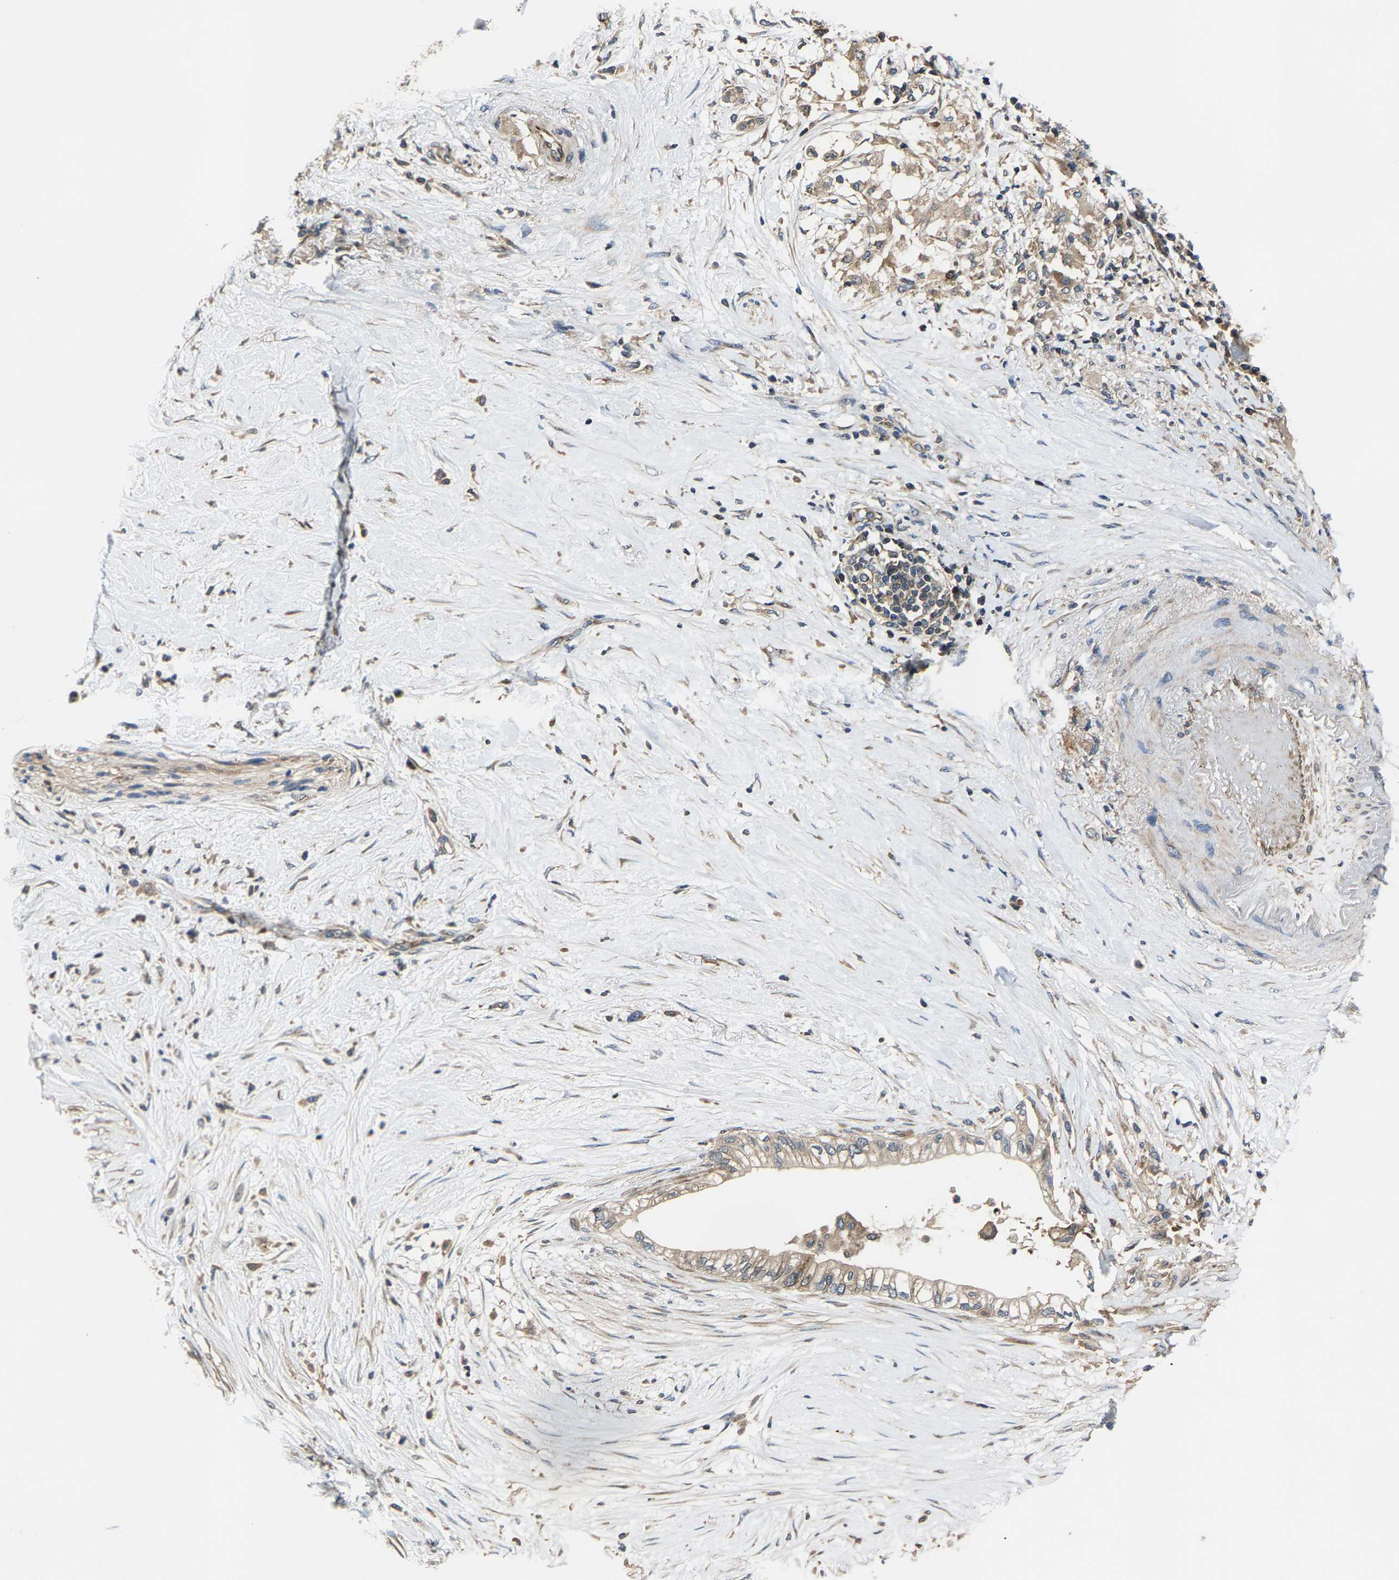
{"staining": {"intensity": "weak", "quantity": "25%-75%", "location": "cytoplasmic/membranous"}, "tissue": "pancreatic cancer", "cell_type": "Tumor cells", "image_type": "cancer", "snomed": [{"axis": "morphology", "description": "Normal tissue, NOS"}, {"axis": "morphology", "description": "Adenocarcinoma, NOS"}, {"axis": "topography", "description": "Pancreas"}, {"axis": "topography", "description": "Duodenum"}], "caption": "Pancreatic cancer stained for a protein (brown) reveals weak cytoplasmic/membranous positive expression in about 25%-75% of tumor cells.", "gene": "AGBL3", "patient": {"sex": "female", "age": 60}}